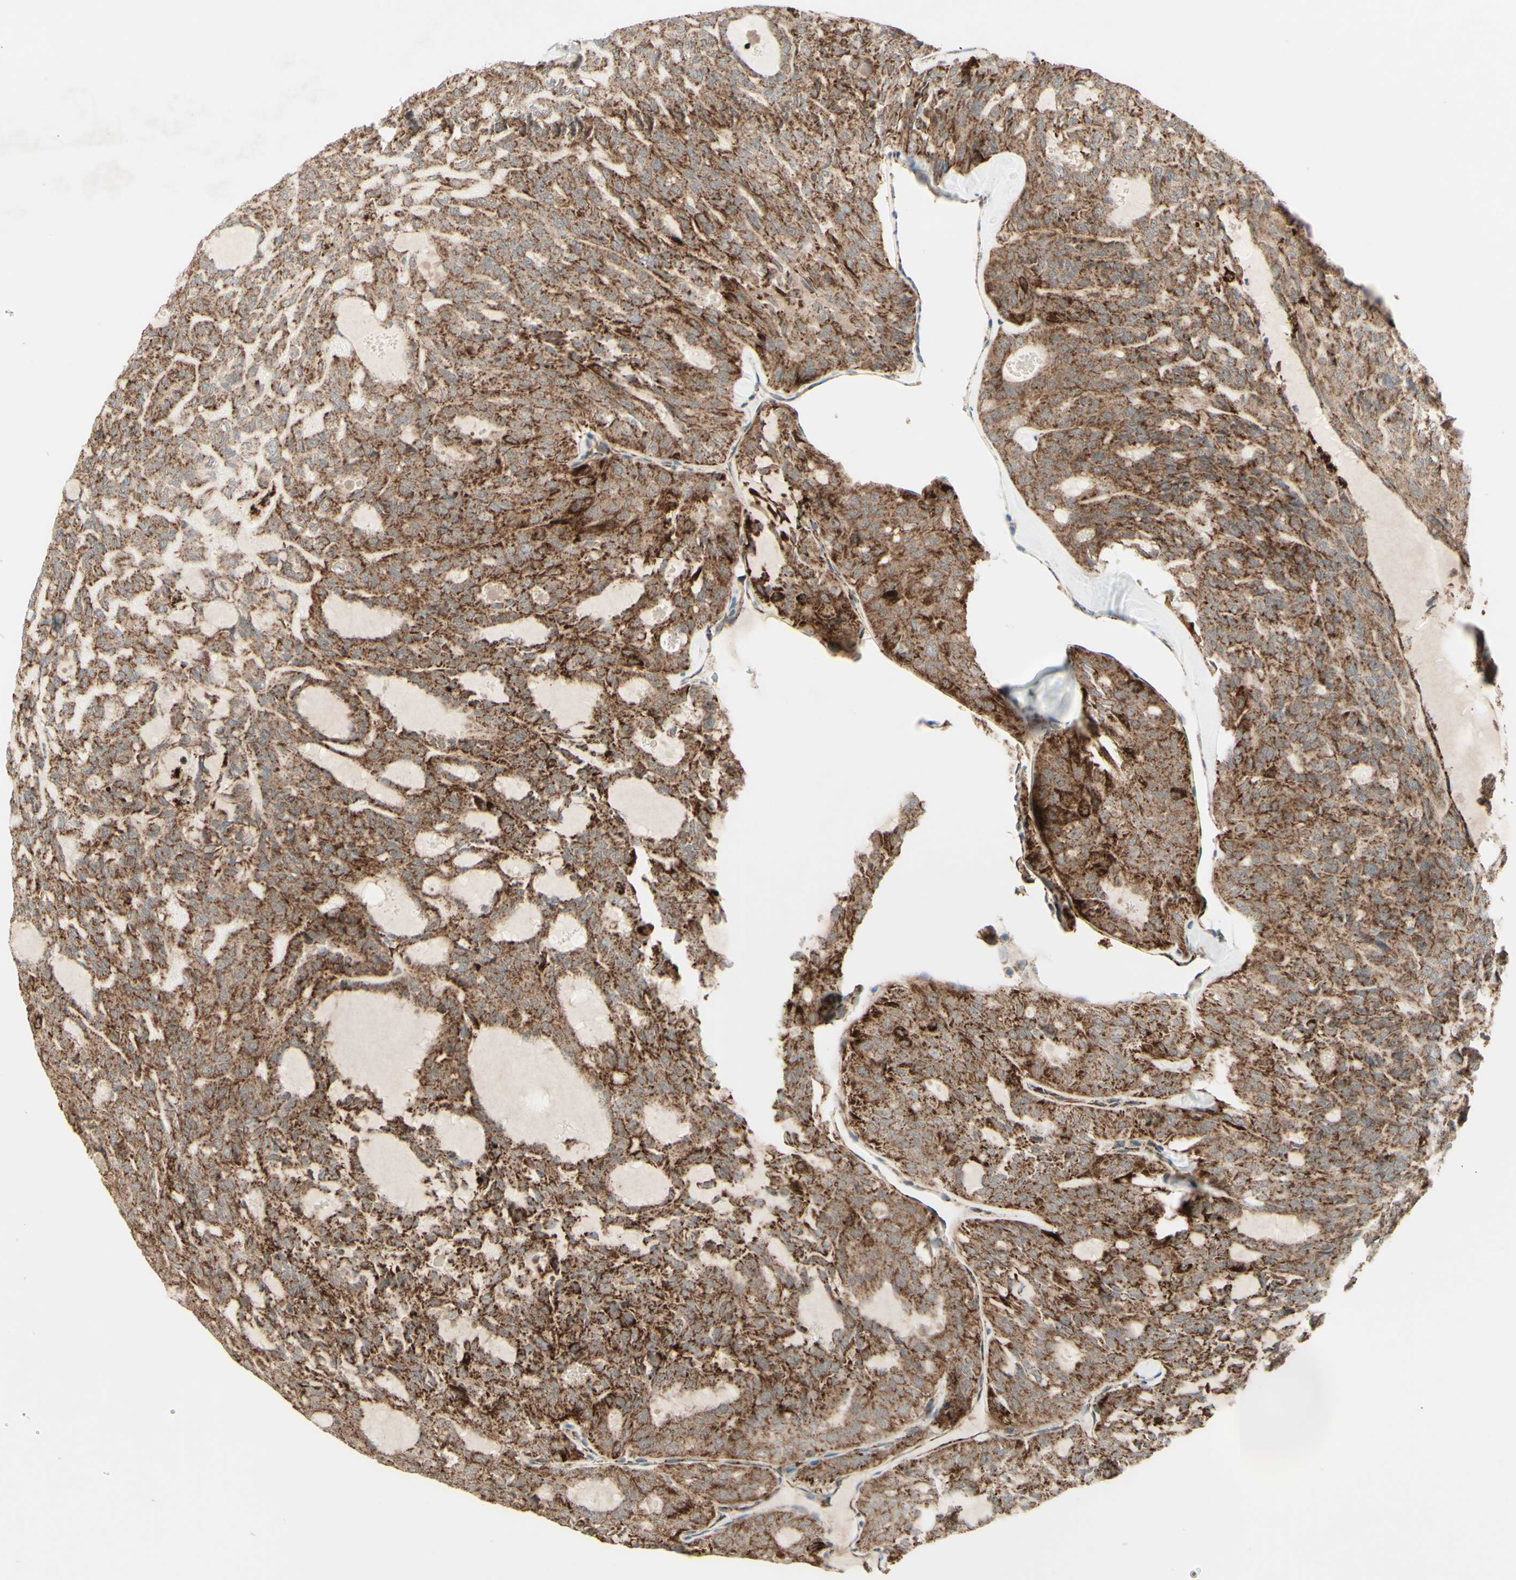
{"staining": {"intensity": "strong", "quantity": ">75%", "location": "cytoplasmic/membranous"}, "tissue": "thyroid cancer", "cell_type": "Tumor cells", "image_type": "cancer", "snomed": [{"axis": "morphology", "description": "Follicular adenoma carcinoma, NOS"}, {"axis": "topography", "description": "Thyroid gland"}], "caption": "High-power microscopy captured an immunohistochemistry histopathology image of follicular adenoma carcinoma (thyroid), revealing strong cytoplasmic/membranous positivity in about >75% of tumor cells.", "gene": "DHRS3", "patient": {"sex": "male", "age": 75}}